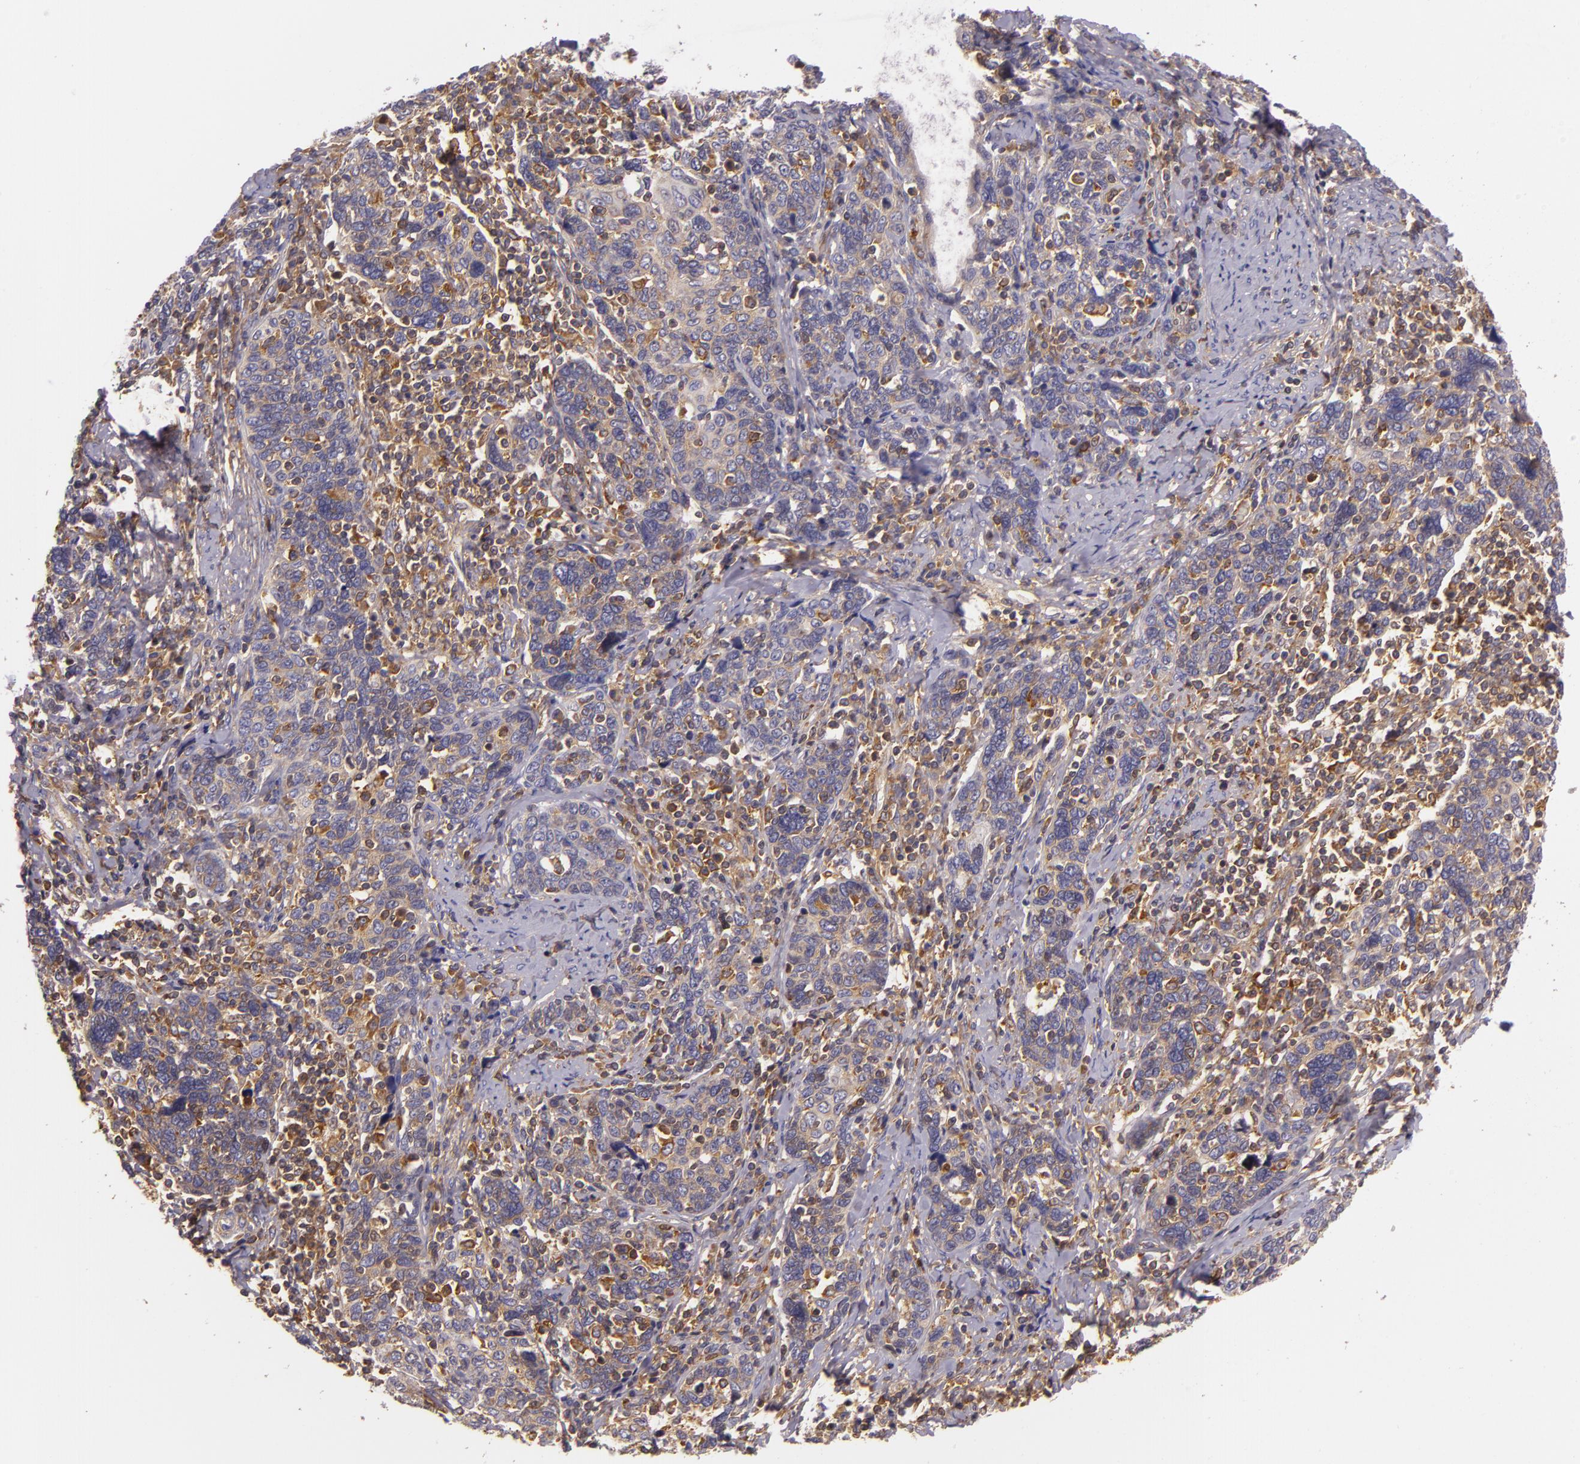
{"staining": {"intensity": "moderate", "quantity": ">75%", "location": "cytoplasmic/membranous"}, "tissue": "cervical cancer", "cell_type": "Tumor cells", "image_type": "cancer", "snomed": [{"axis": "morphology", "description": "Squamous cell carcinoma, NOS"}, {"axis": "topography", "description": "Cervix"}], "caption": "DAB (3,3'-diaminobenzidine) immunohistochemical staining of cervical cancer displays moderate cytoplasmic/membranous protein staining in about >75% of tumor cells.", "gene": "TLN1", "patient": {"sex": "female", "age": 41}}